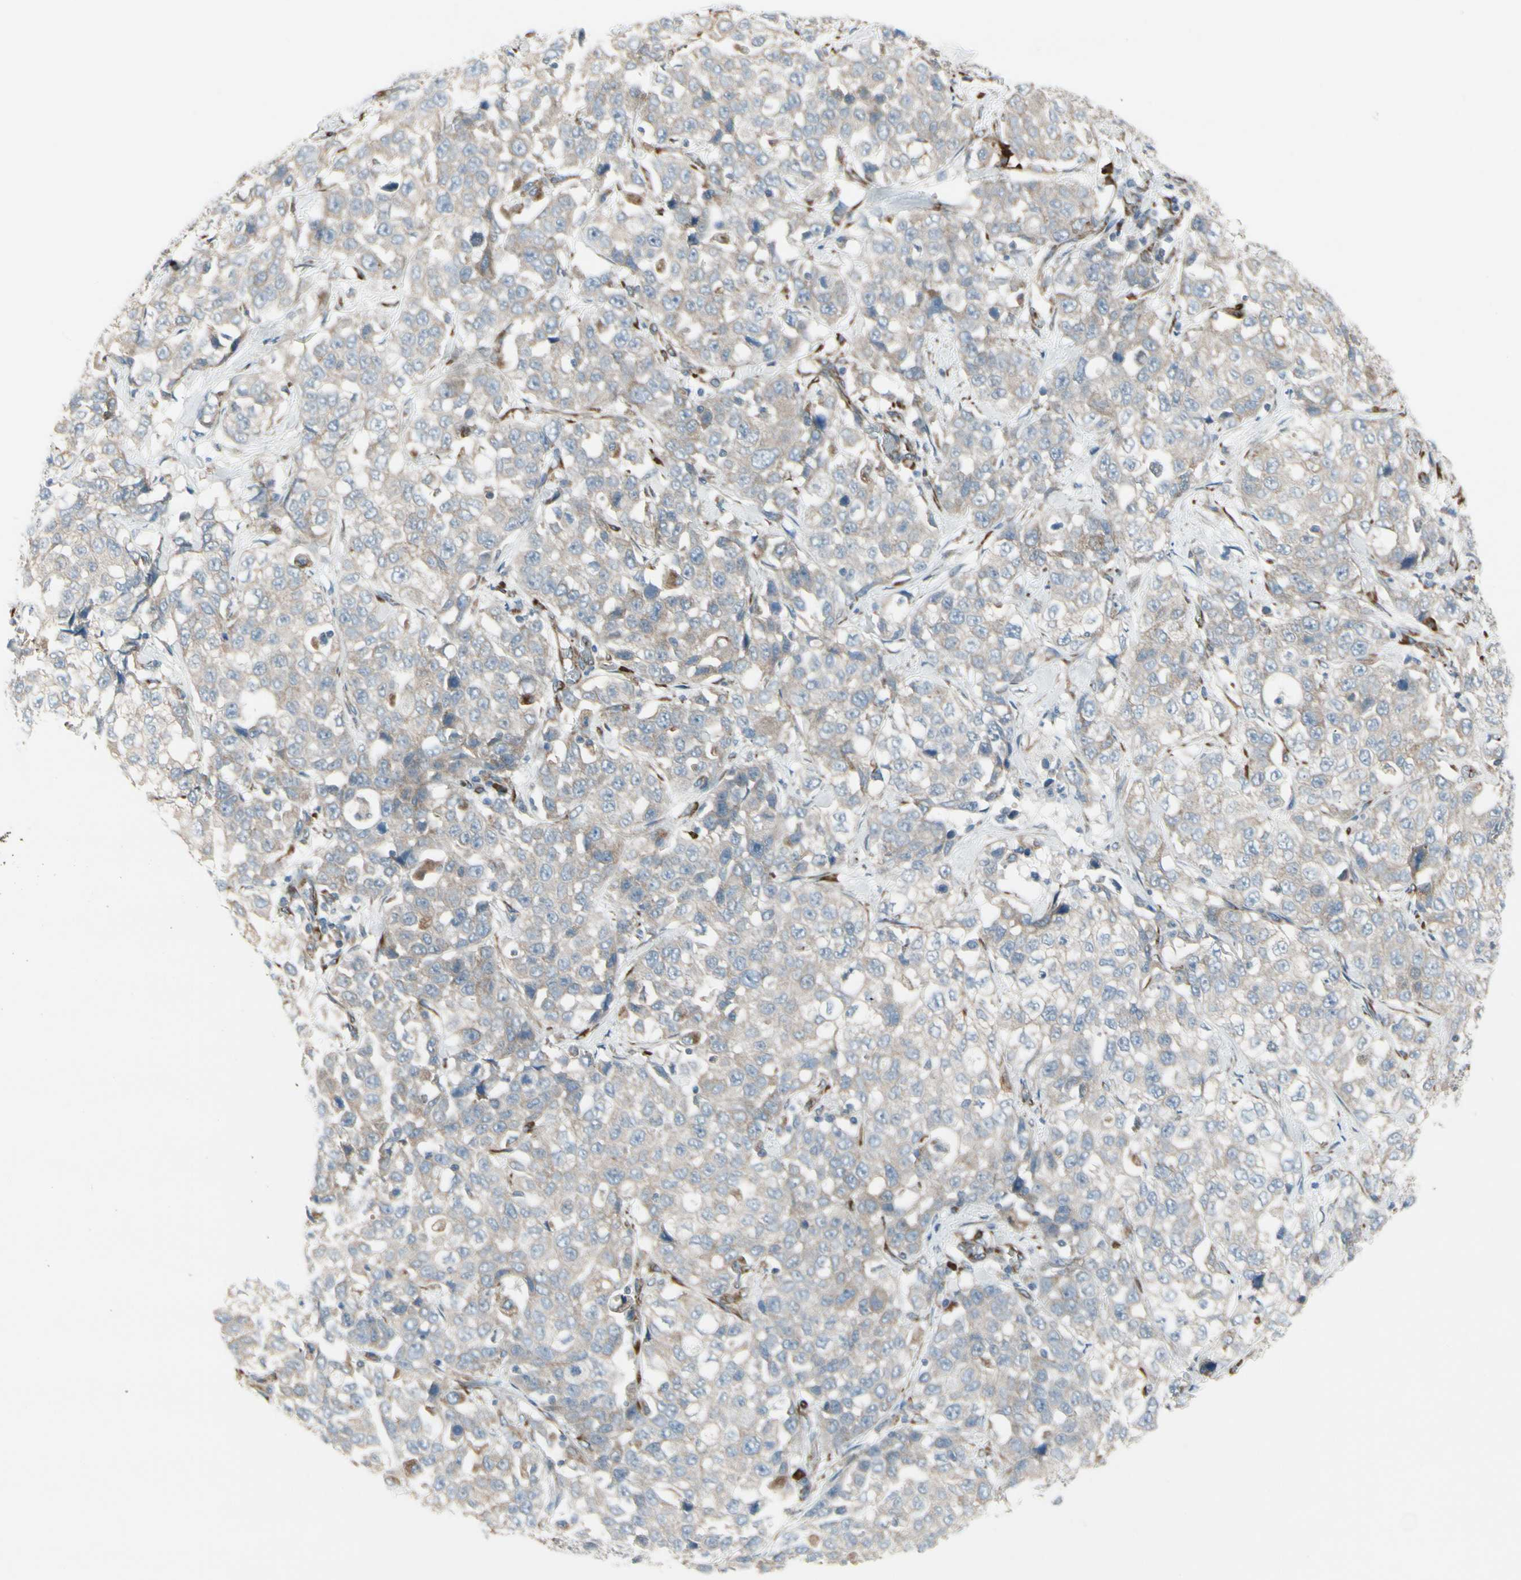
{"staining": {"intensity": "weak", "quantity": "25%-75%", "location": "cytoplasmic/membranous"}, "tissue": "stomach cancer", "cell_type": "Tumor cells", "image_type": "cancer", "snomed": [{"axis": "morphology", "description": "Normal tissue, NOS"}, {"axis": "morphology", "description": "Adenocarcinoma, NOS"}, {"axis": "topography", "description": "Stomach"}], "caption": "Stomach cancer (adenocarcinoma) stained with a protein marker demonstrates weak staining in tumor cells.", "gene": "FNDC3A", "patient": {"sex": "male", "age": 48}}